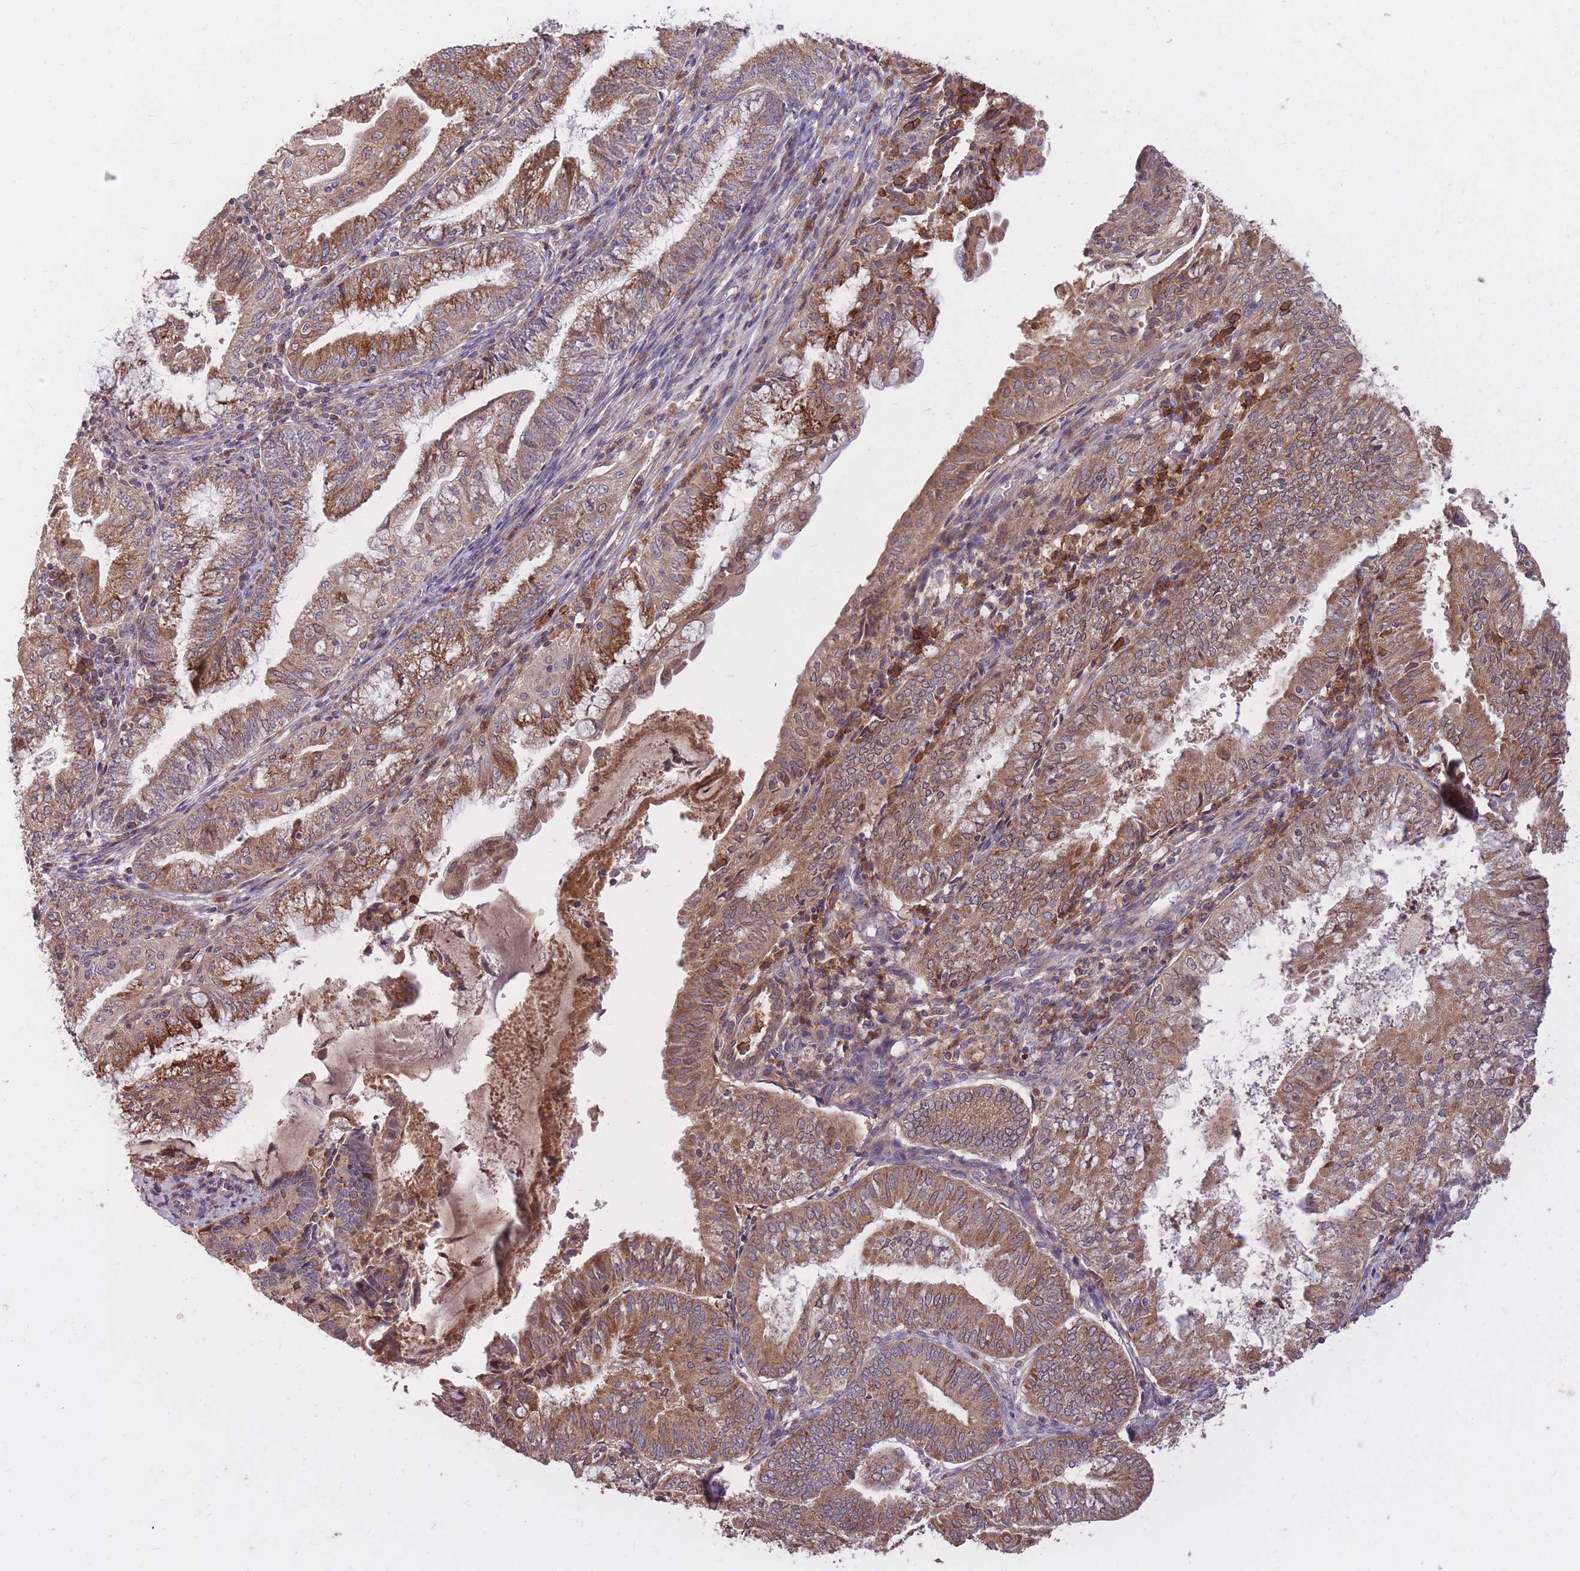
{"staining": {"intensity": "moderate", "quantity": ">75%", "location": "cytoplasmic/membranous"}, "tissue": "endometrial cancer", "cell_type": "Tumor cells", "image_type": "cancer", "snomed": [{"axis": "morphology", "description": "Adenocarcinoma, NOS"}, {"axis": "topography", "description": "Endometrium"}], "caption": "Endometrial cancer (adenocarcinoma) was stained to show a protein in brown. There is medium levels of moderate cytoplasmic/membranous expression in approximately >75% of tumor cells. The protein is stained brown, and the nuclei are stained in blue (DAB (3,3'-diaminobenzidine) IHC with brightfield microscopy, high magnification).", "gene": "IGF2BP2", "patient": {"sex": "female", "age": 55}}